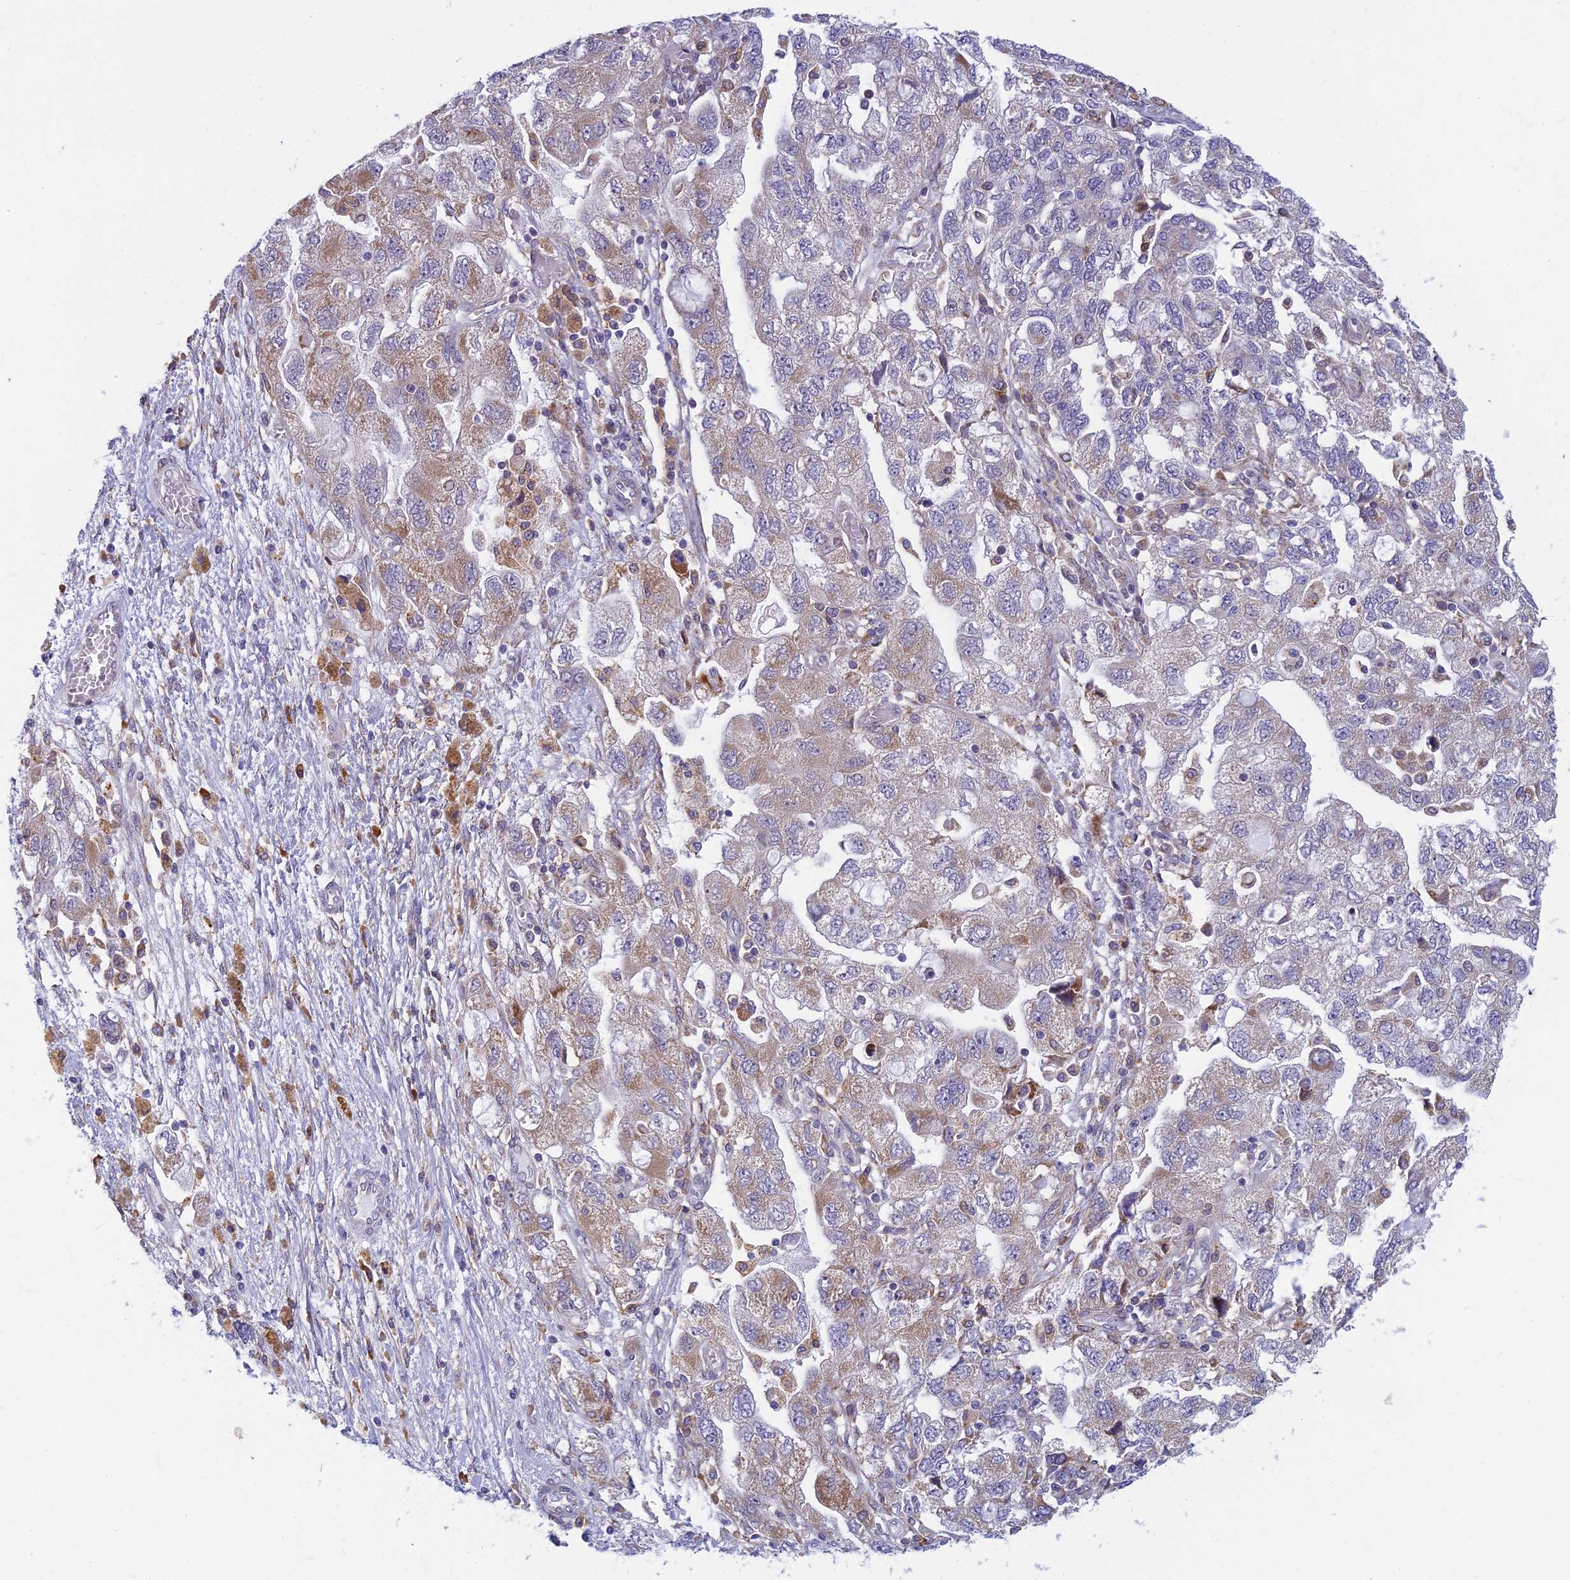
{"staining": {"intensity": "weak", "quantity": "25%-75%", "location": "cytoplasmic/membranous"}, "tissue": "ovarian cancer", "cell_type": "Tumor cells", "image_type": "cancer", "snomed": [{"axis": "morphology", "description": "Carcinoma, NOS"}, {"axis": "morphology", "description": "Cystadenocarcinoma, serous, NOS"}, {"axis": "topography", "description": "Ovary"}], "caption": "Ovarian cancer stained for a protein (brown) displays weak cytoplasmic/membranous positive staining in approximately 25%-75% of tumor cells.", "gene": "DDX51", "patient": {"sex": "female", "age": 69}}